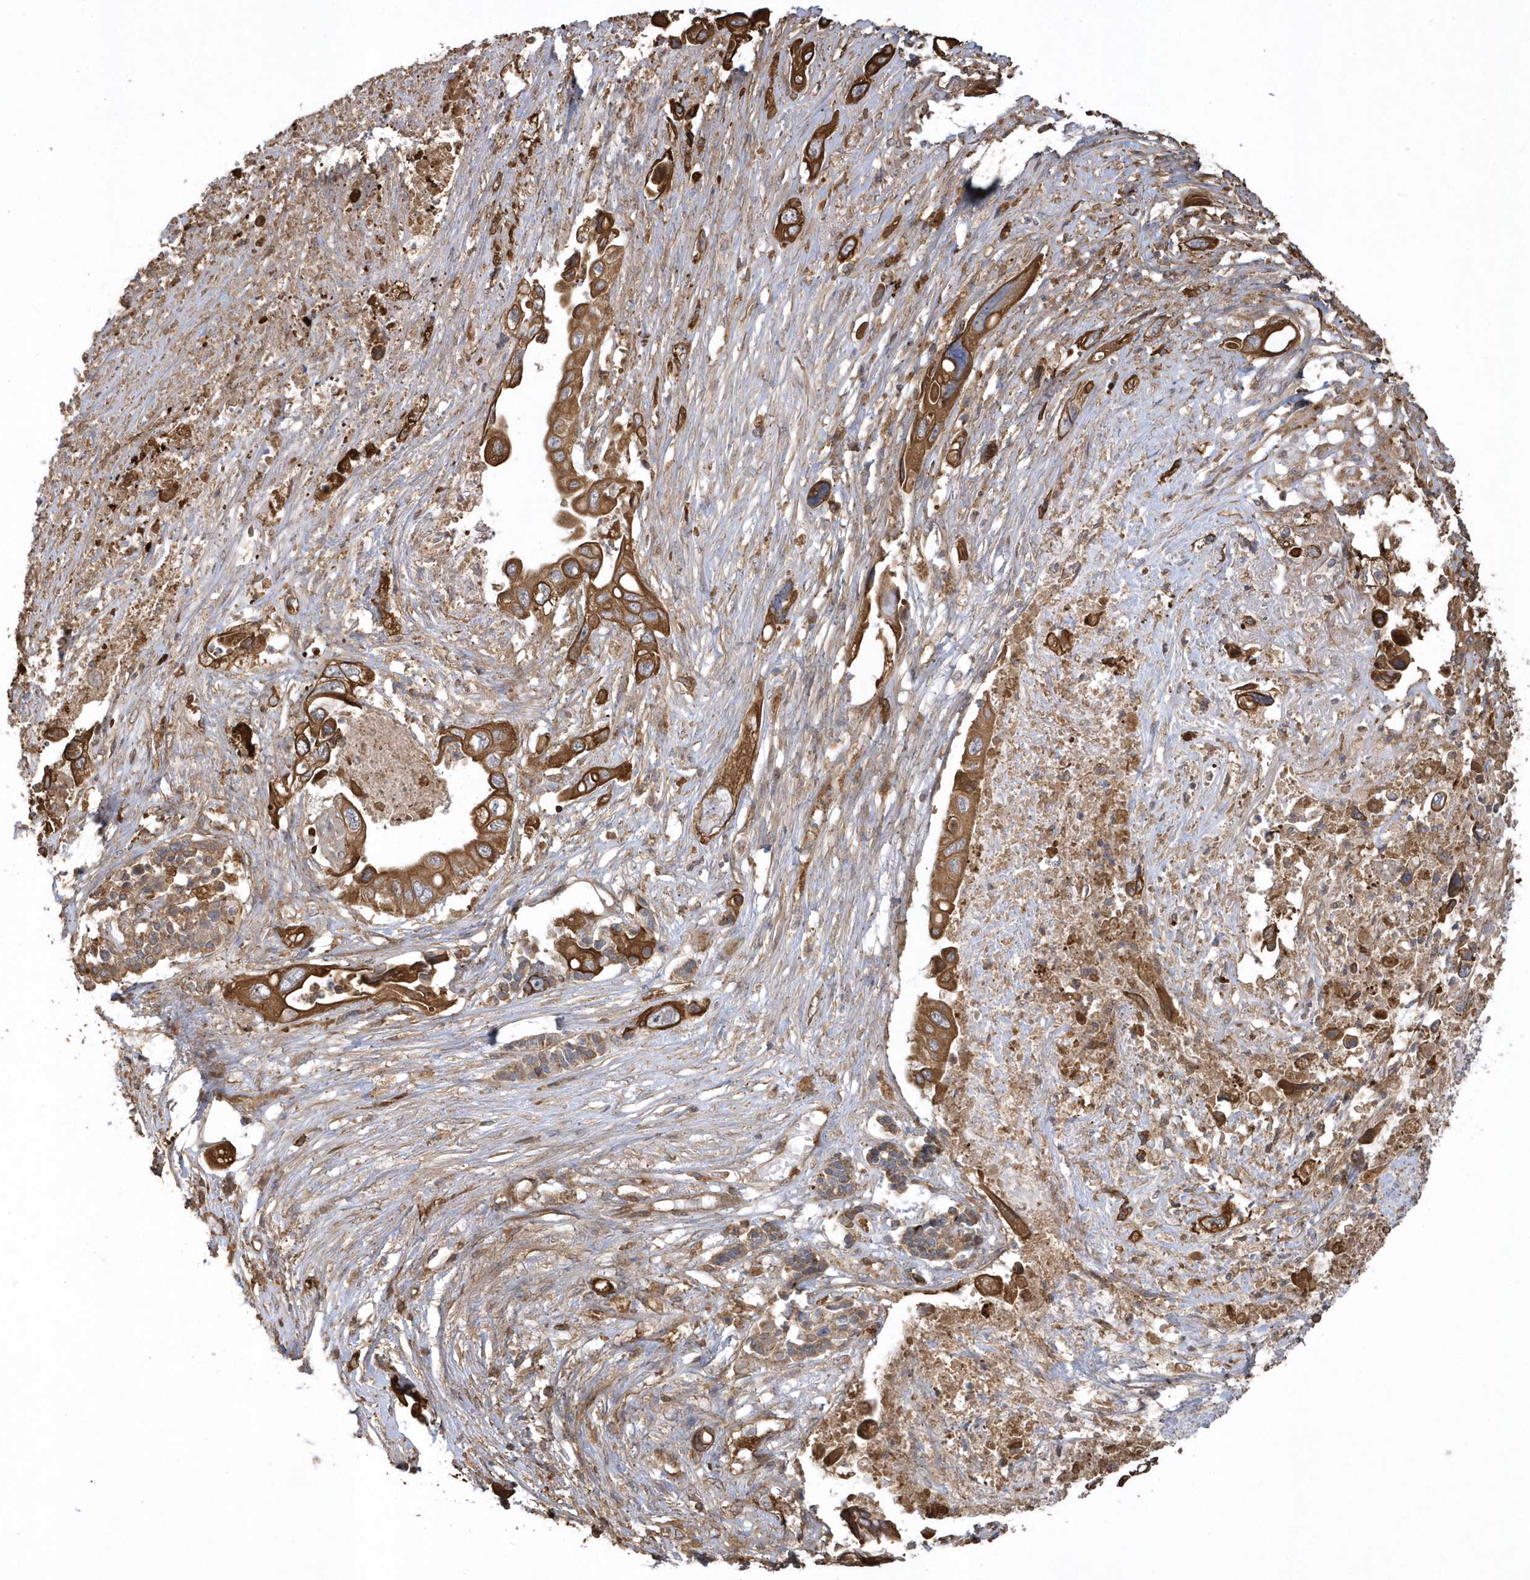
{"staining": {"intensity": "strong", "quantity": ">75%", "location": "cytoplasmic/membranous"}, "tissue": "pancreatic cancer", "cell_type": "Tumor cells", "image_type": "cancer", "snomed": [{"axis": "morphology", "description": "Adenocarcinoma, NOS"}, {"axis": "topography", "description": "Pancreas"}], "caption": "Human pancreatic cancer stained for a protein (brown) shows strong cytoplasmic/membranous positive staining in about >75% of tumor cells.", "gene": "SENP8", "patient": {"sex": "male", "age": 66}}